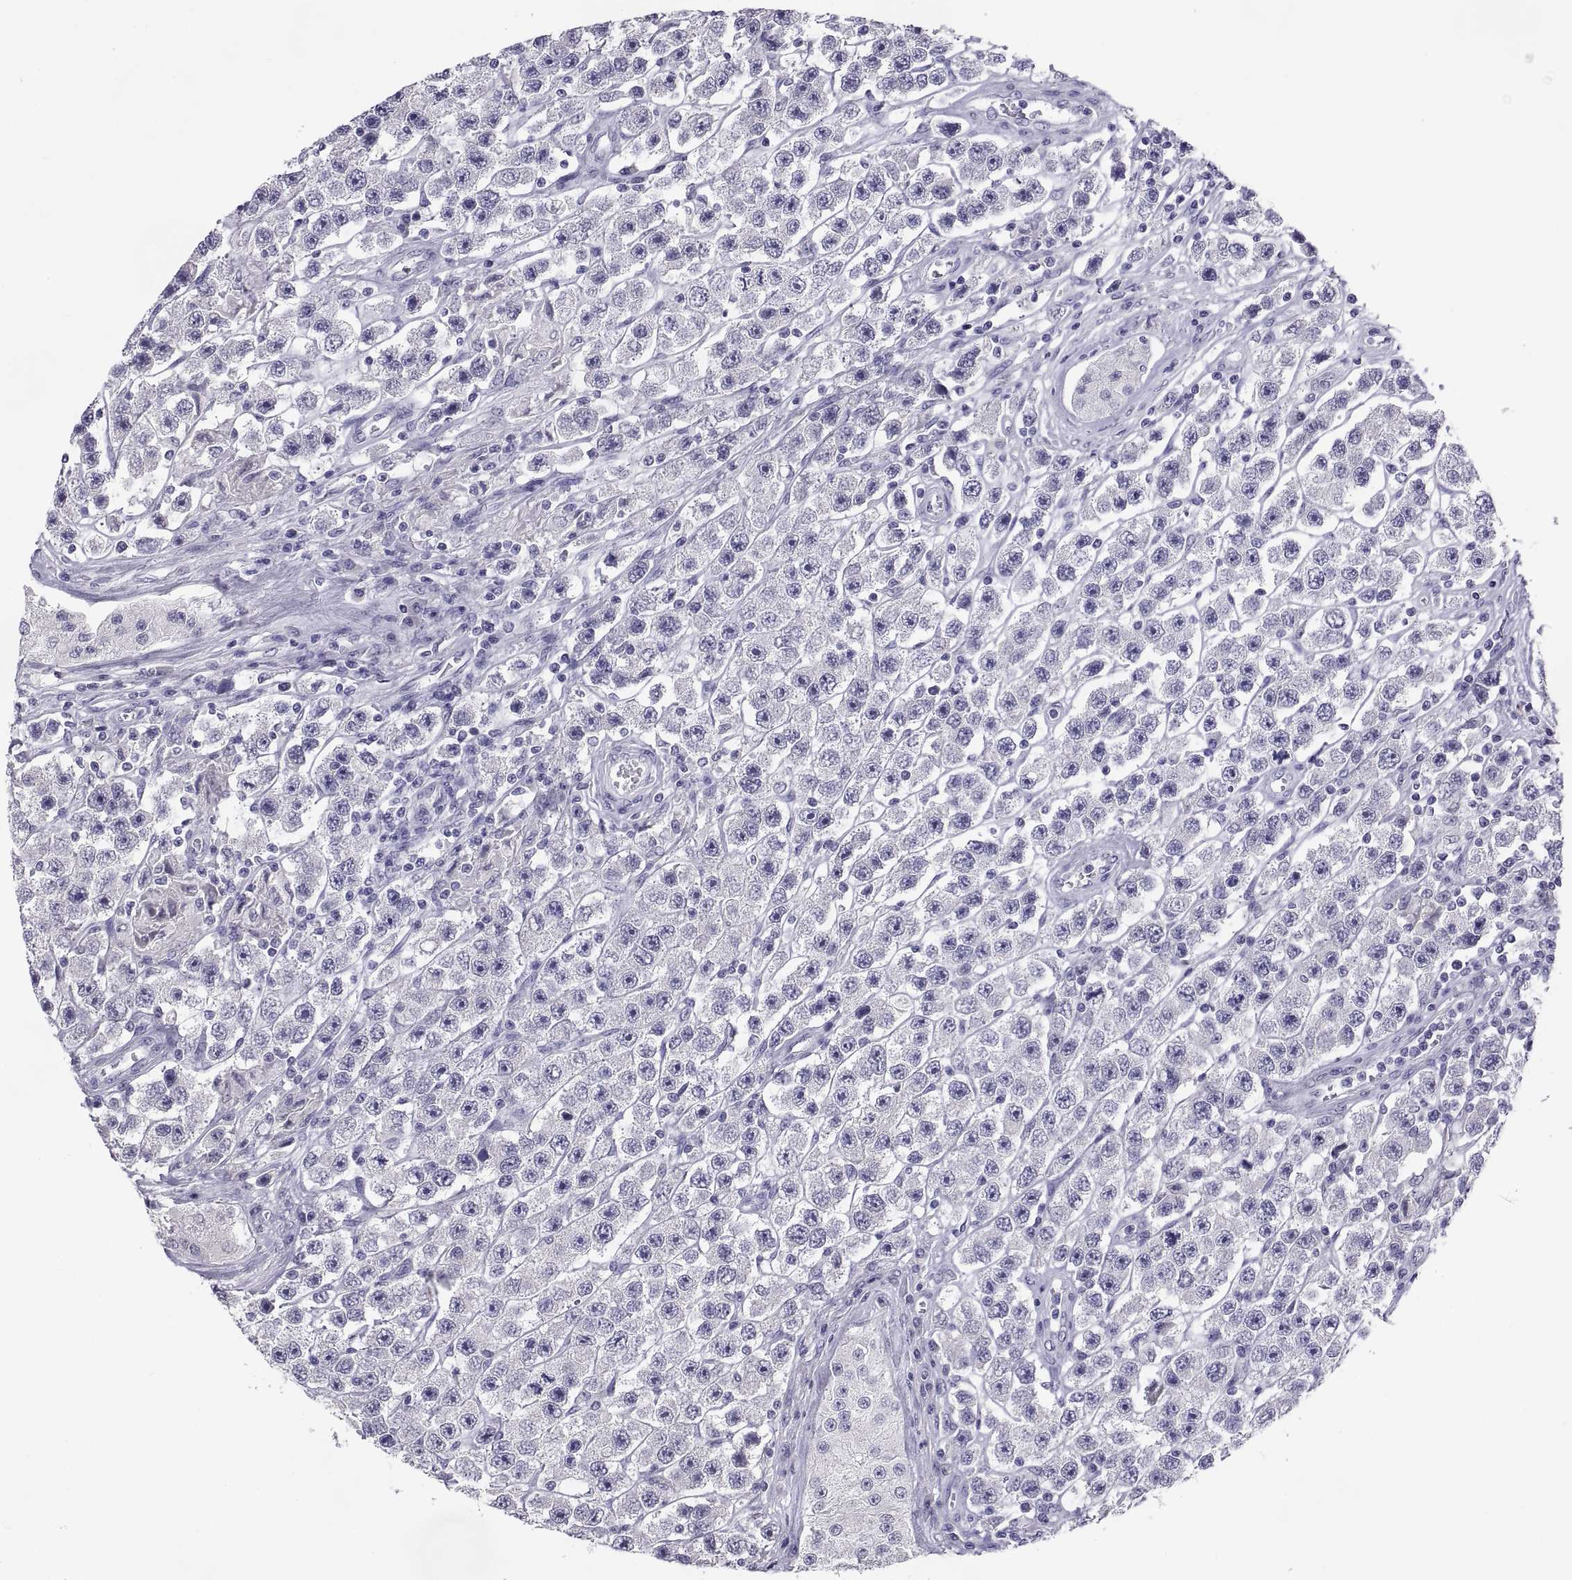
{"staining": {"intensity": "negative", "quantity": "none", "location": "none"}, "tissue": "testis cancer", "cell_type": "Tumor cells", "image_type": "cancer", "snomed": [{"axis": "morphology", "description": "Seminoma, NOS"}, {"axis": "topography", "description": "Testis"}], "caption": "A micrograph of seminoma (testis) stained for a protein displays no brown staining in tumor cells. (DAB immunohistochemistry with hematoxylin counter stain).", "gene": "TEX13A", "patient": {"sex": "male", "age": 45}}